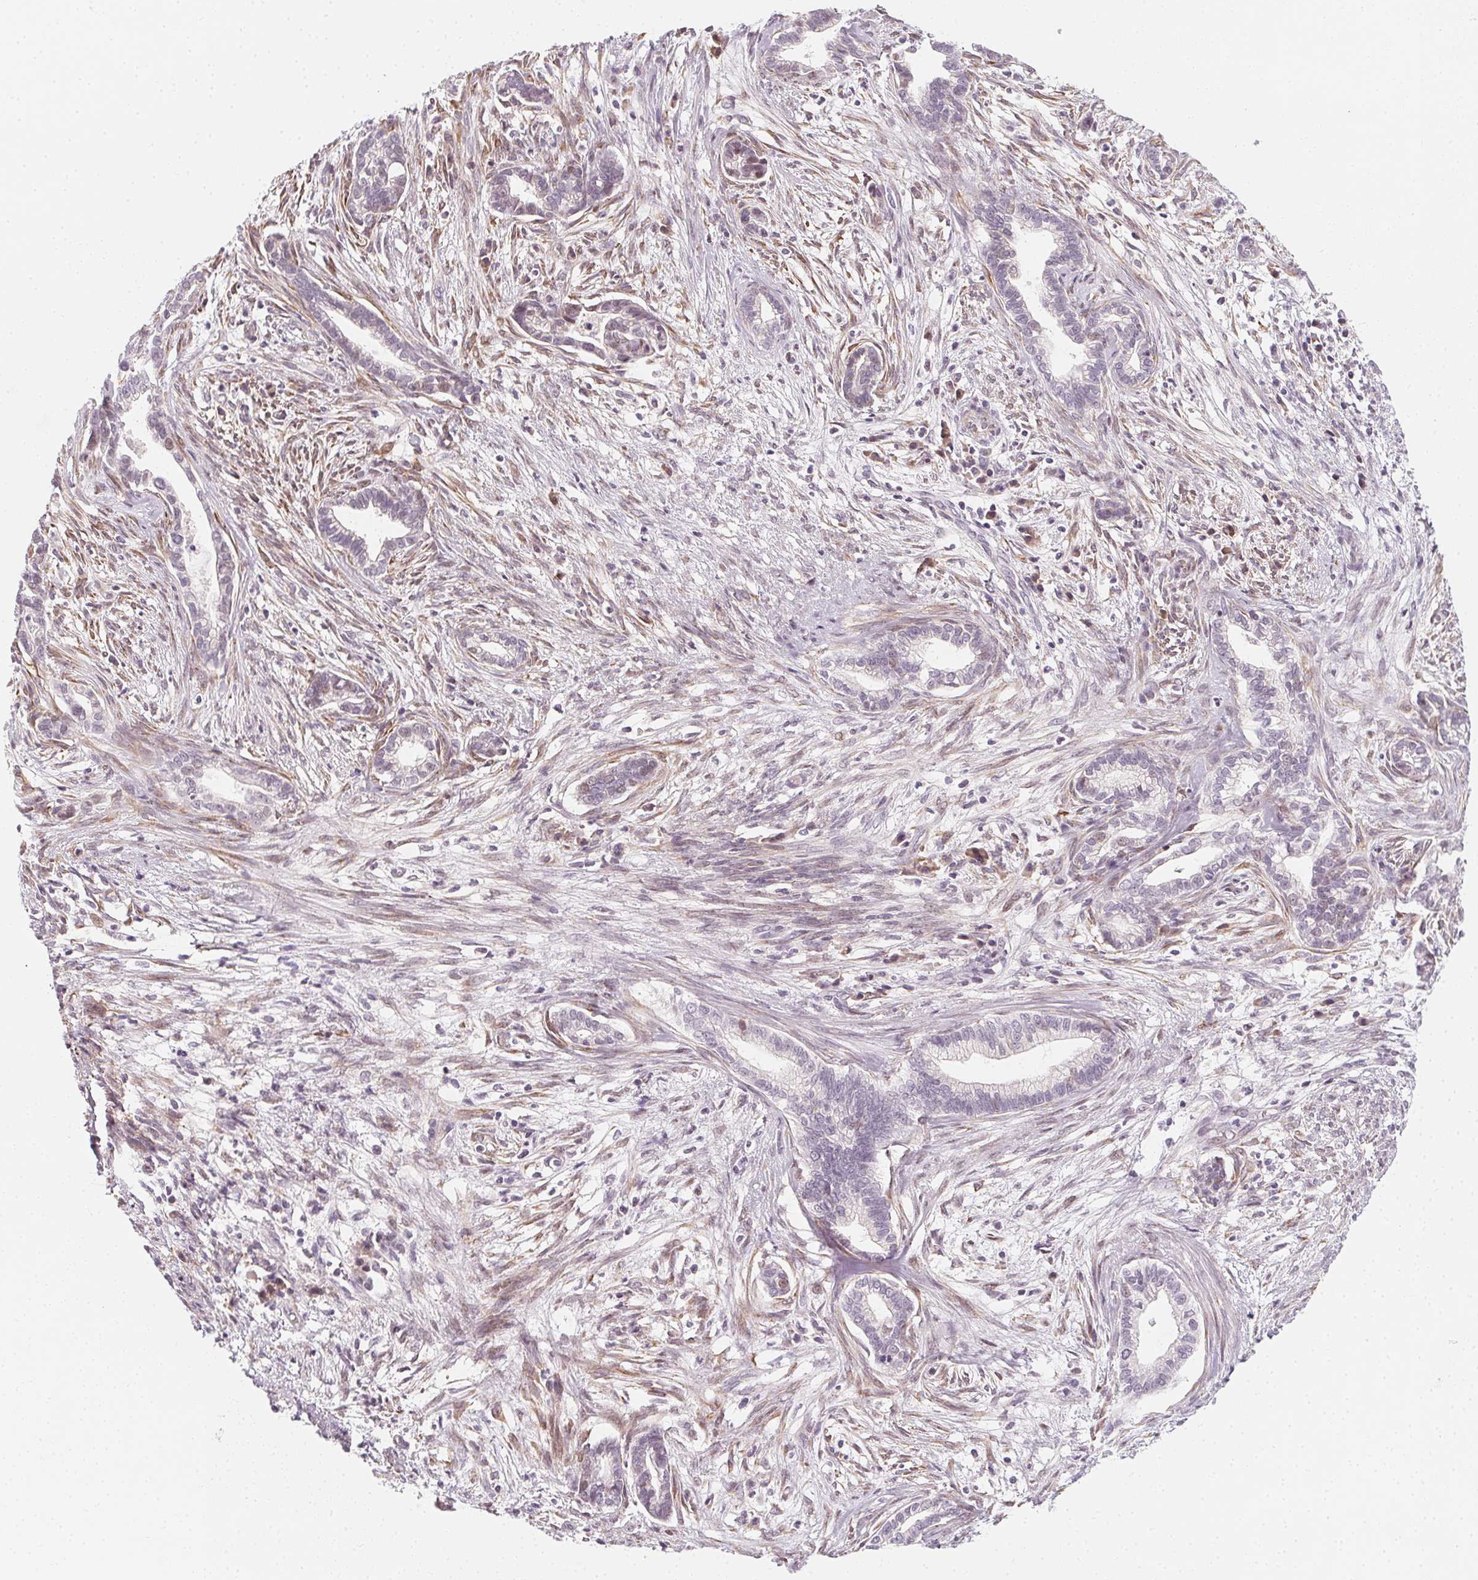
{"staining": {"intensity": "negative", "quantity": "none", "location": "none"}, "tissue": "cervical cancer", "cell_type": "Tumor cells", "image_type": "cancer", "snomed": [{"axis": "morphology", "description": "Adenocarcinoma, NOS"}, {"axis": "topography", "description": "Cervix"}], "caption": "An immunohistochemistry histopathology image of adenocarcinoma (cervical) is shown. There is no staining in tumor cells of adenocarcinoma (cervical).", "gene": "CCDC96", "patient": {"sex": "female", "age": 62}}